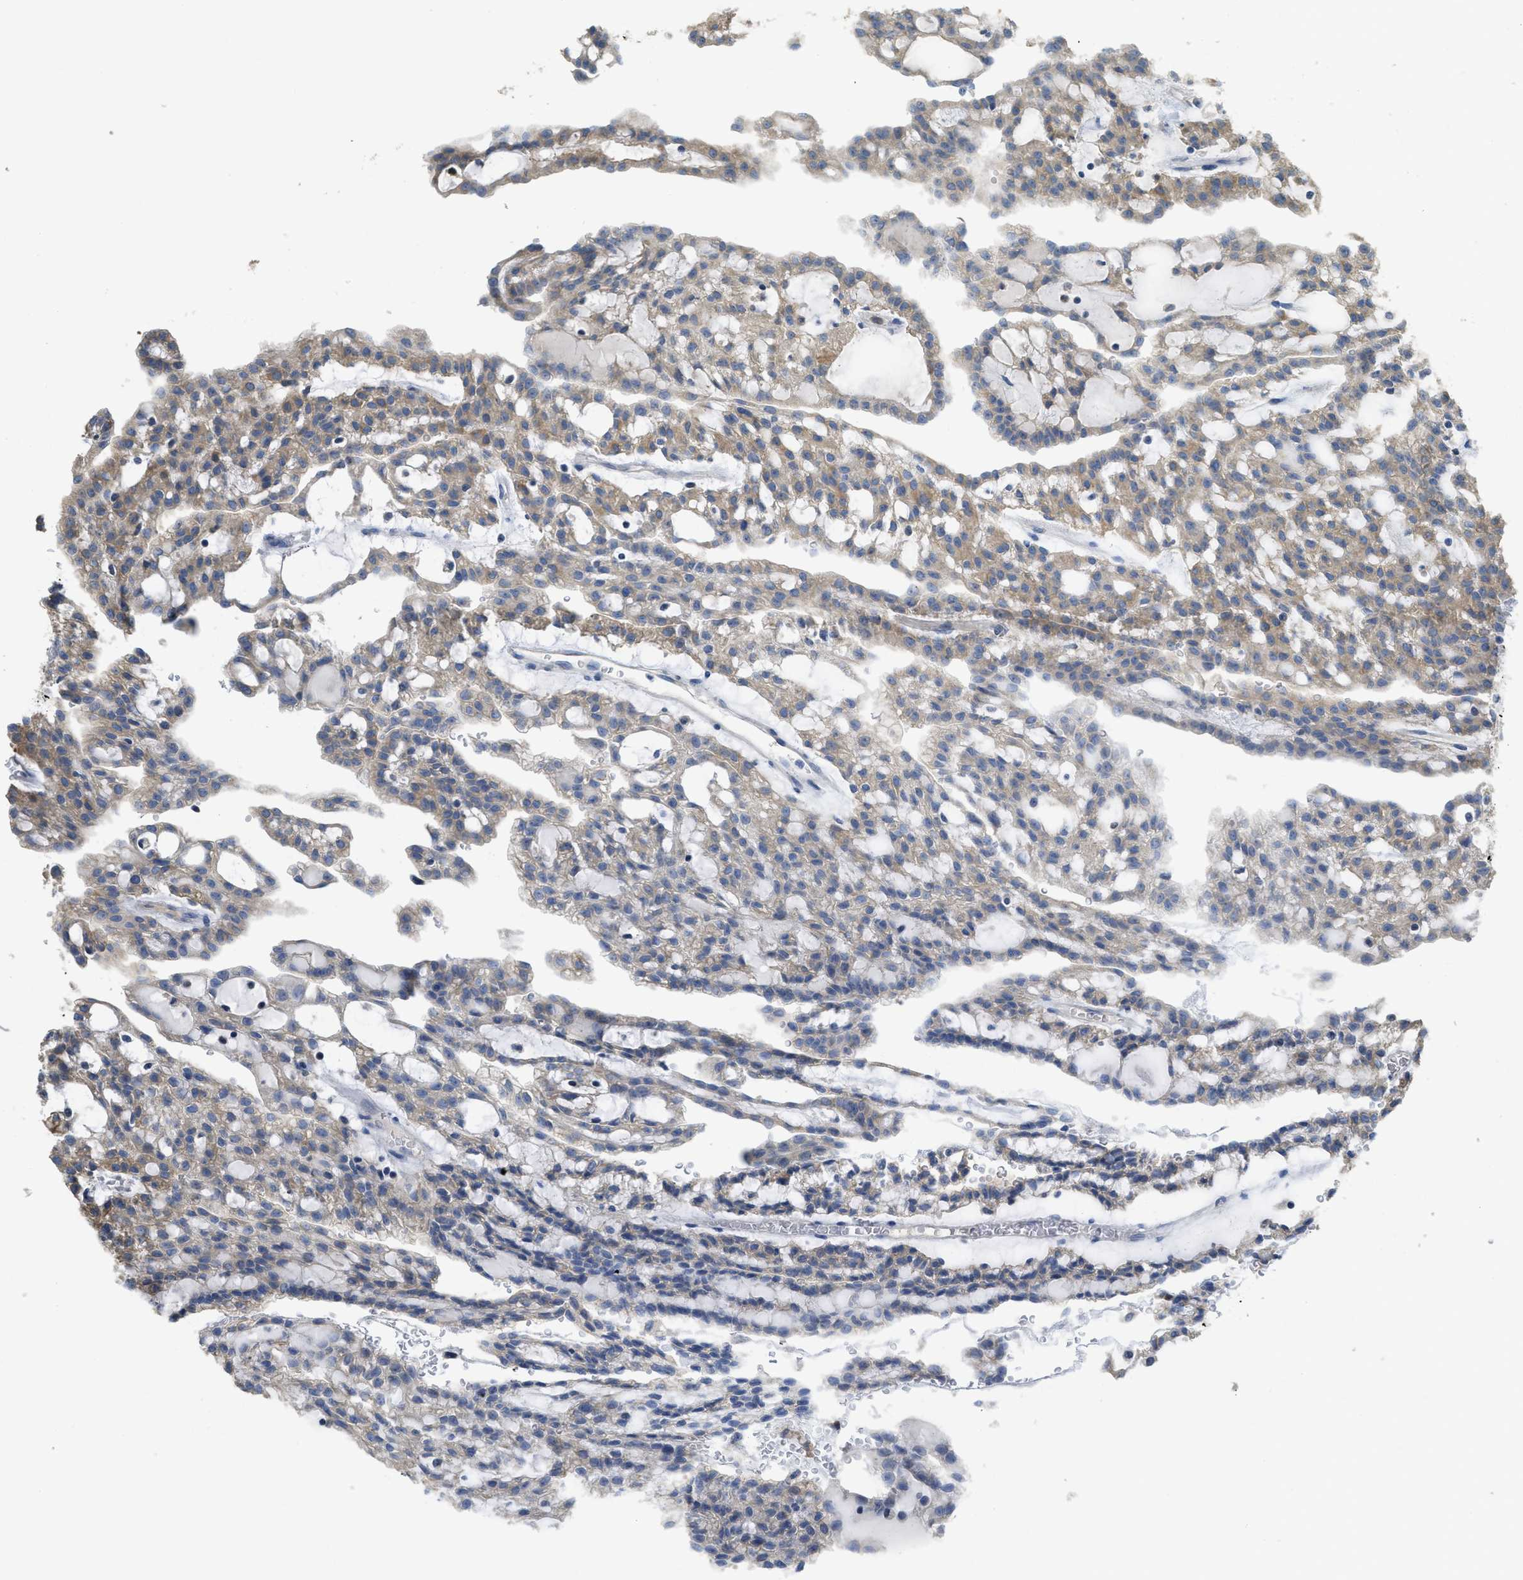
{"staining": {"intensity": "weak", "quantity": ">75%", "location": "cytoplasmic/membranous"}, "tissue": "renal cancer", "cell_type": "Tumor cells", "image_type": "cancer", "snomed": [{"axis": "morphology", "description": "Adenocarcinoma, NOS"}, {"axis": "topography", "description": "Kidney"}], "caption": "Human renal cancer (adenocarcinoma) stained with a brown dye demonstrates weak cytoplasmic/membranous positive expression in about >75% of tumor cells.", "gene": "SFXN2", "patient": {"sex": "male", "age": 63}}